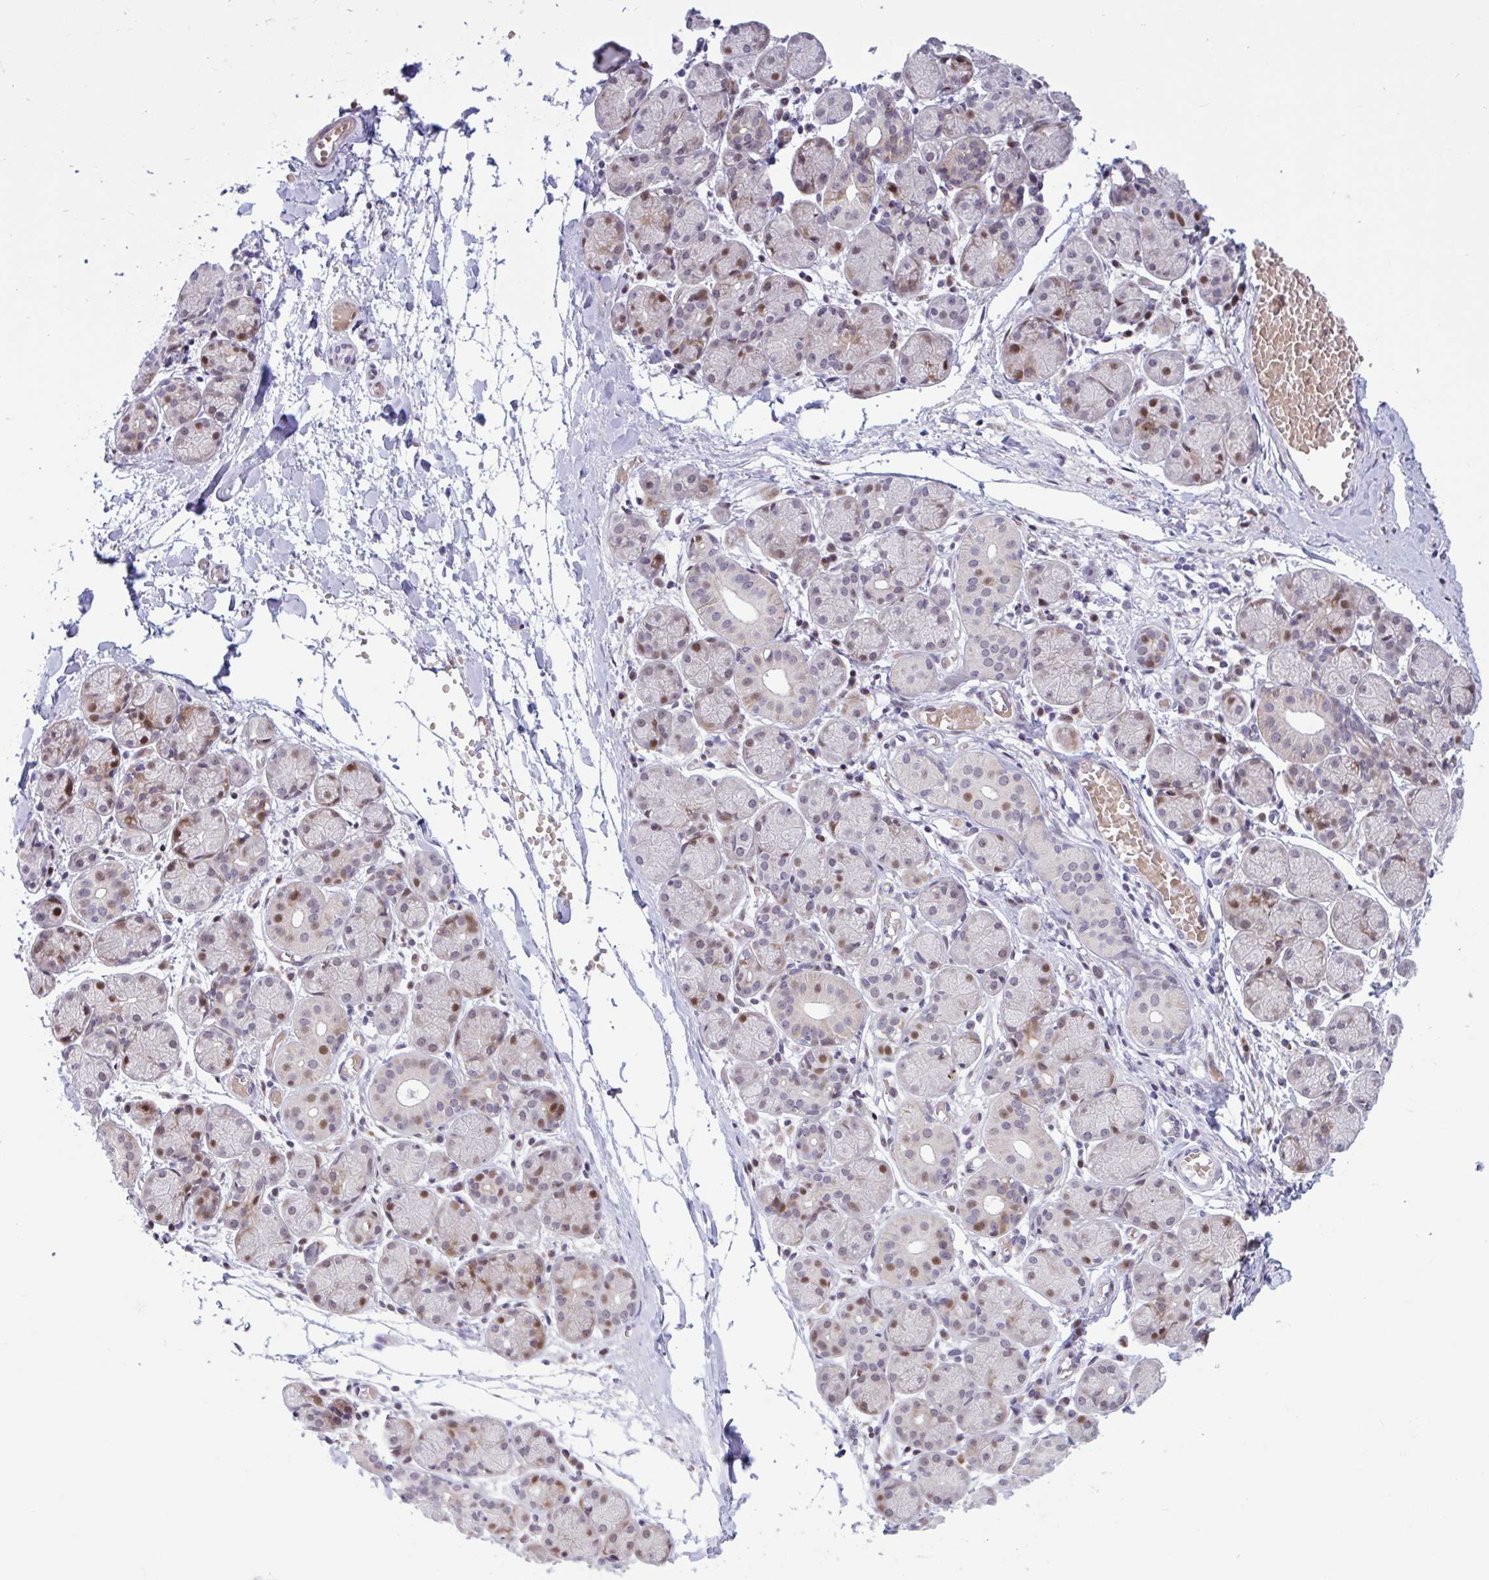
{"staining": {"intensity": "moderate", "quantity": "25%-75%", "location": "cytoplasmic/membranous,nuclear"}, "tissue": "salivary gland", "cell_type": "Glandular cells", "image_type": "normal", "snomed": [{"axis": "morphology", "description": "Normal tissue, NOS"}, {"axis": "topography", "description": "Salivary gland"}], "caption": "This is an image of immunohistochemistry (IHC) staining of unremarkable salivary gland, which shows moderate positivity in the cytoplasmic/membranous,nuclear of glandular cells.", "gene": "RBL1", "patient": {"sex": "female", "age": 24}}